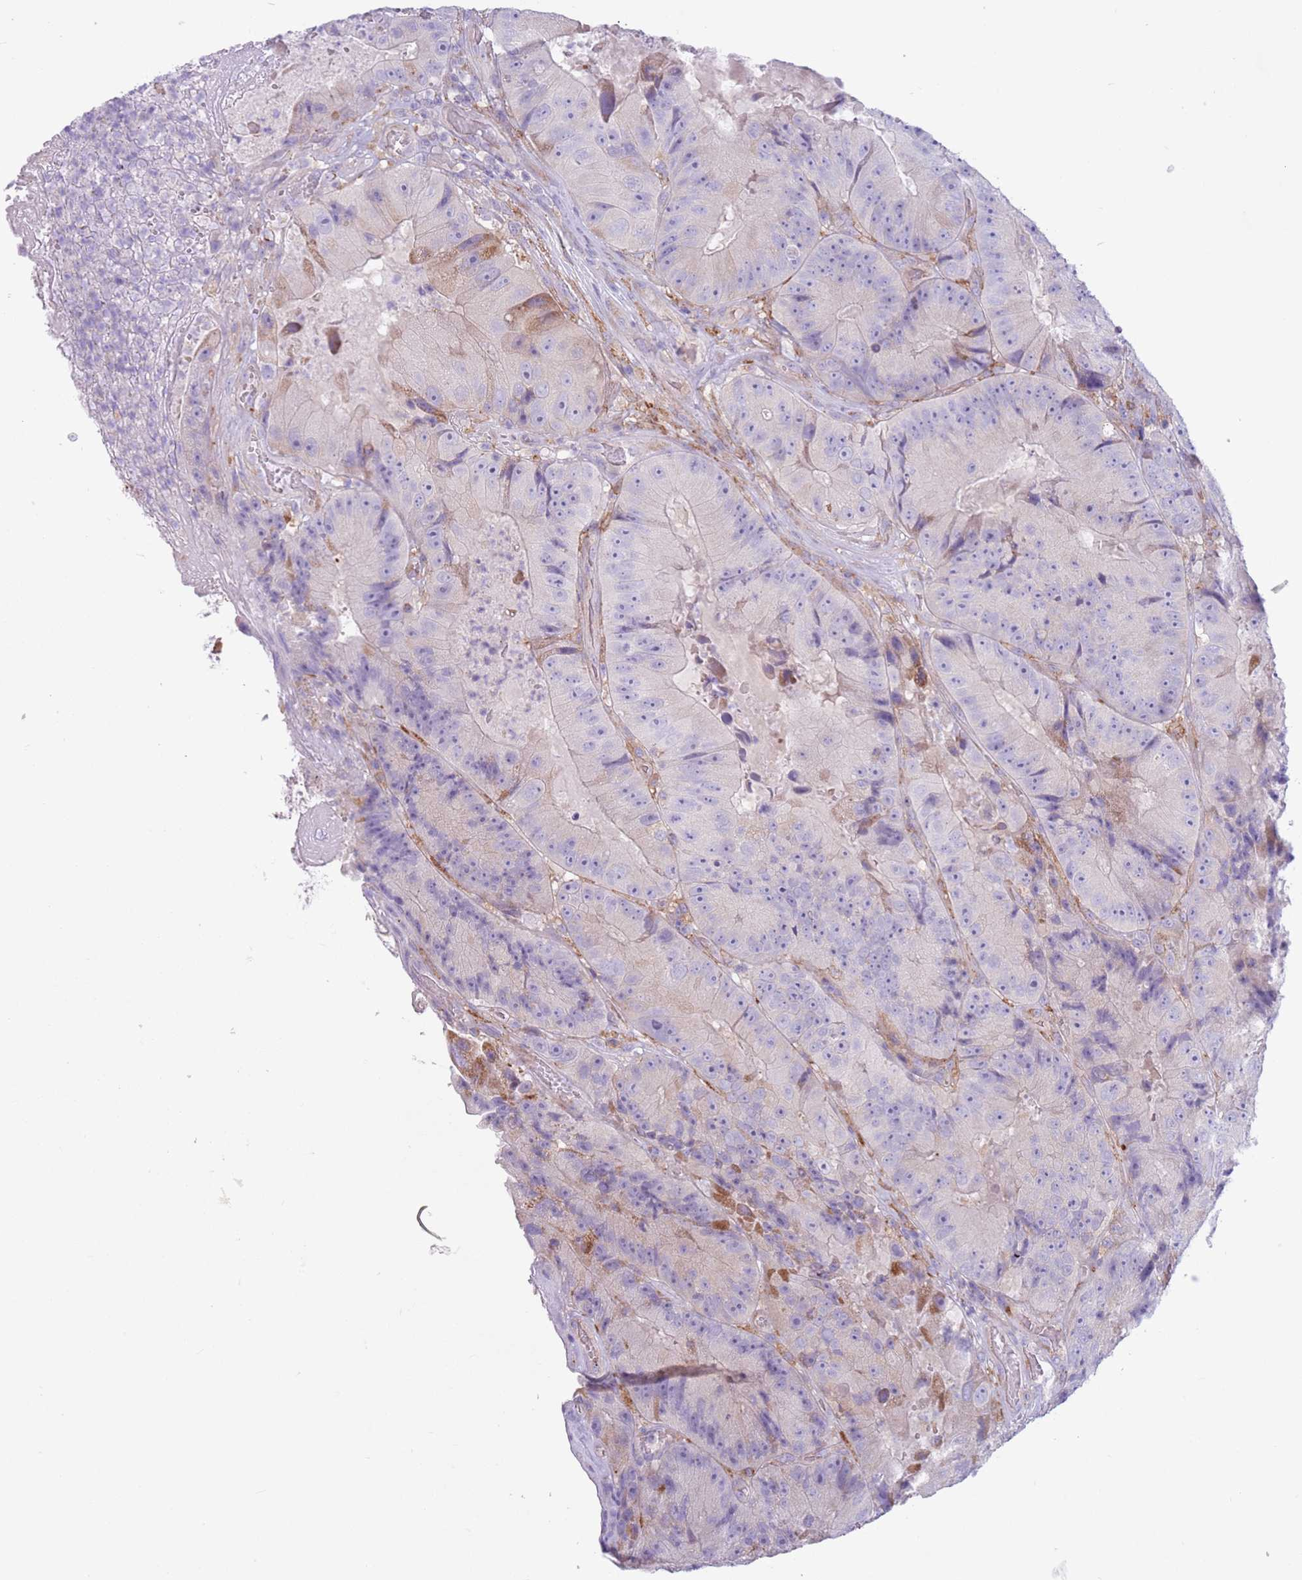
{"staining": {"intensity": "moderate", "quantity": "<25%", "location": "cytoplasmic/membranous"}, "tissue": "colorectal cancer", "cell_type": "Tumor cells", "image_type": "cancer", "snomed": [{"axis": "morphology", "description": "Adenocarcinoma, NOS"}, {"axis": "topography", "description": "Colon"}], "caption": "This image shows IHC staining of colorectal cancer (adenocarcinoma), with low moderate cytoplasmic/membranous positivity in approximately <25% of tumor cells.", "gene": "SNX6", "patient": {"sex": "female", "age": 86}}